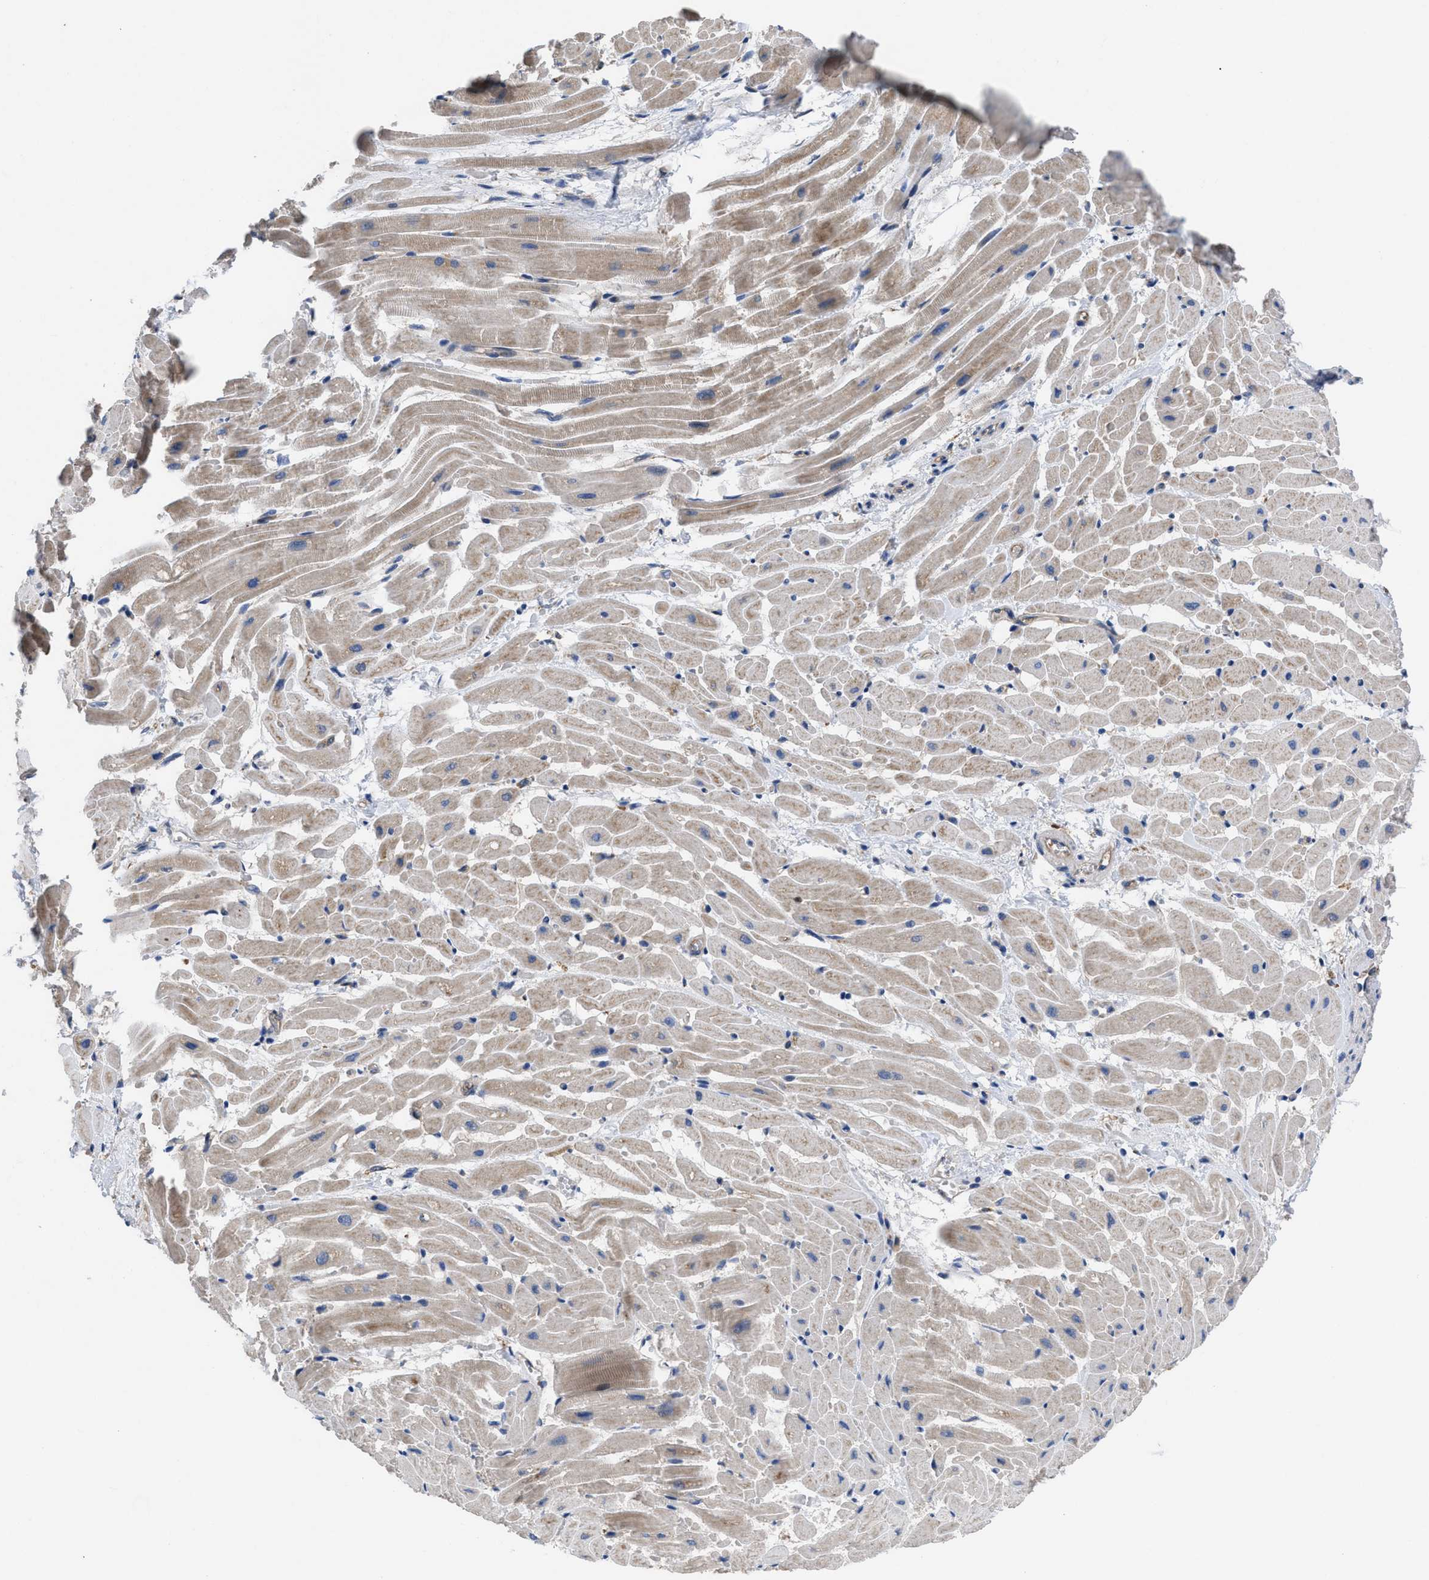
{"staining": {"intensity": "moderate", "quantity": "25%-75%", "location": "cytoplasmic/membranous"}, "tissue": "heart muscle", "cell_type": "Cardiomyocytes", "image_type": "normal", "snomed": [{"axis": "morphology", "description": "Normal tissue, NOS"}, {"axis": "topography", "description": "Heart"}], "caption": "DAB (3,3'-diaminobenzidine) immunohistochemical staining of normal human heart muscle shows moderate cytoplasmic/membranous protein staining in about 25%-75% of cardiomyocytes. The staining was performed using DAB, with brown indicating positive protein expression. Nuclei are stained blue with hematoxylin.", "gene": "YBEY", "patient": {"sex": "male", "age": 45}}